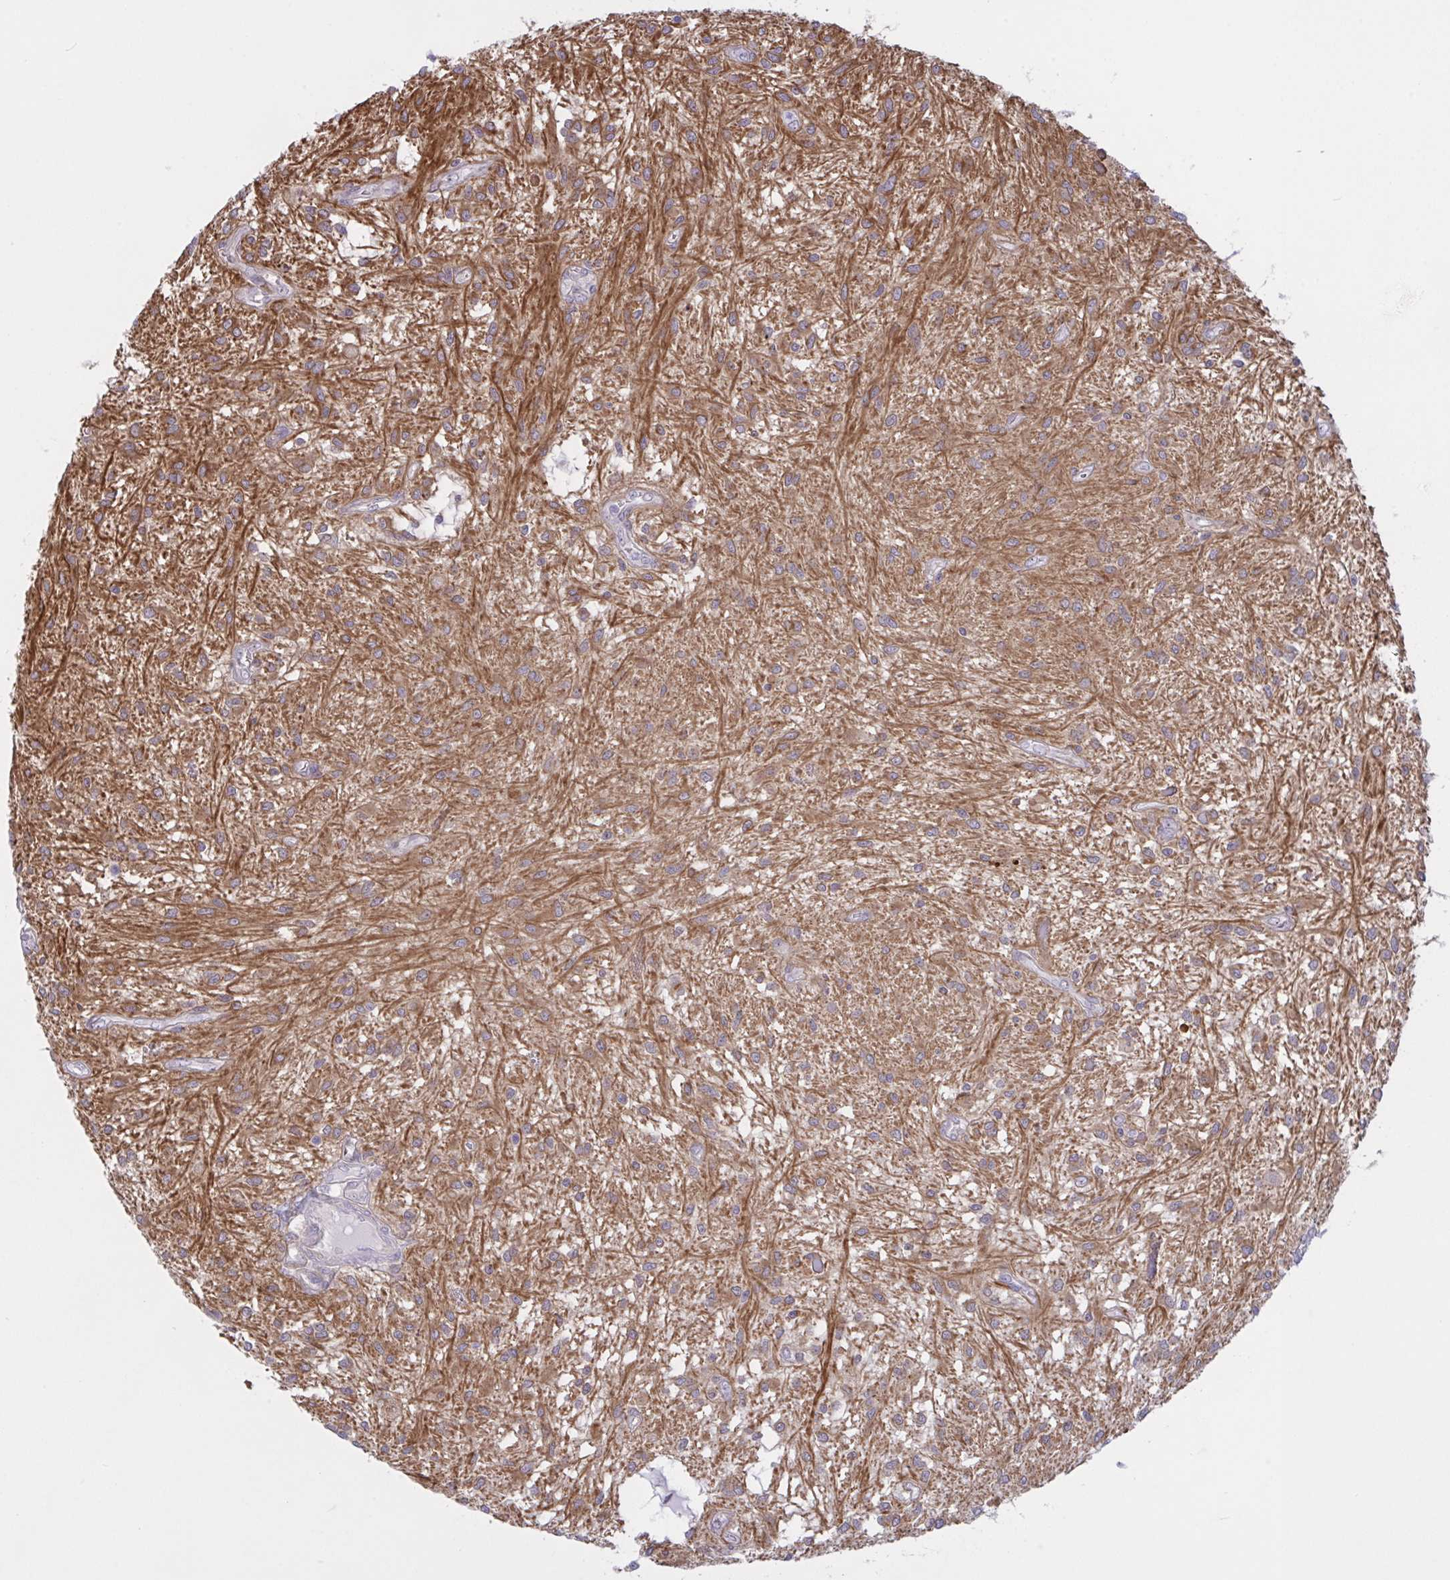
{"staining": {"intensity": "moderate", "quantity": ">75%", "location": "cytoplasmic/membranous"}, "tissue": "glioma", "cell_type": "Tumor cells", "image_type": "cancer", "snomed": [{"axis": "morphology", "description": "Glioma, malignant, Low grade"}, {"axis": "topography", "description": "Cerebellum"}], "caption": "A brown stain highlights moderate cytoplasmic/membranous staining of a protein in glioma tumor cells.", "gene": "PRRT4", "patient": {"sex": "female", "age": 14}}